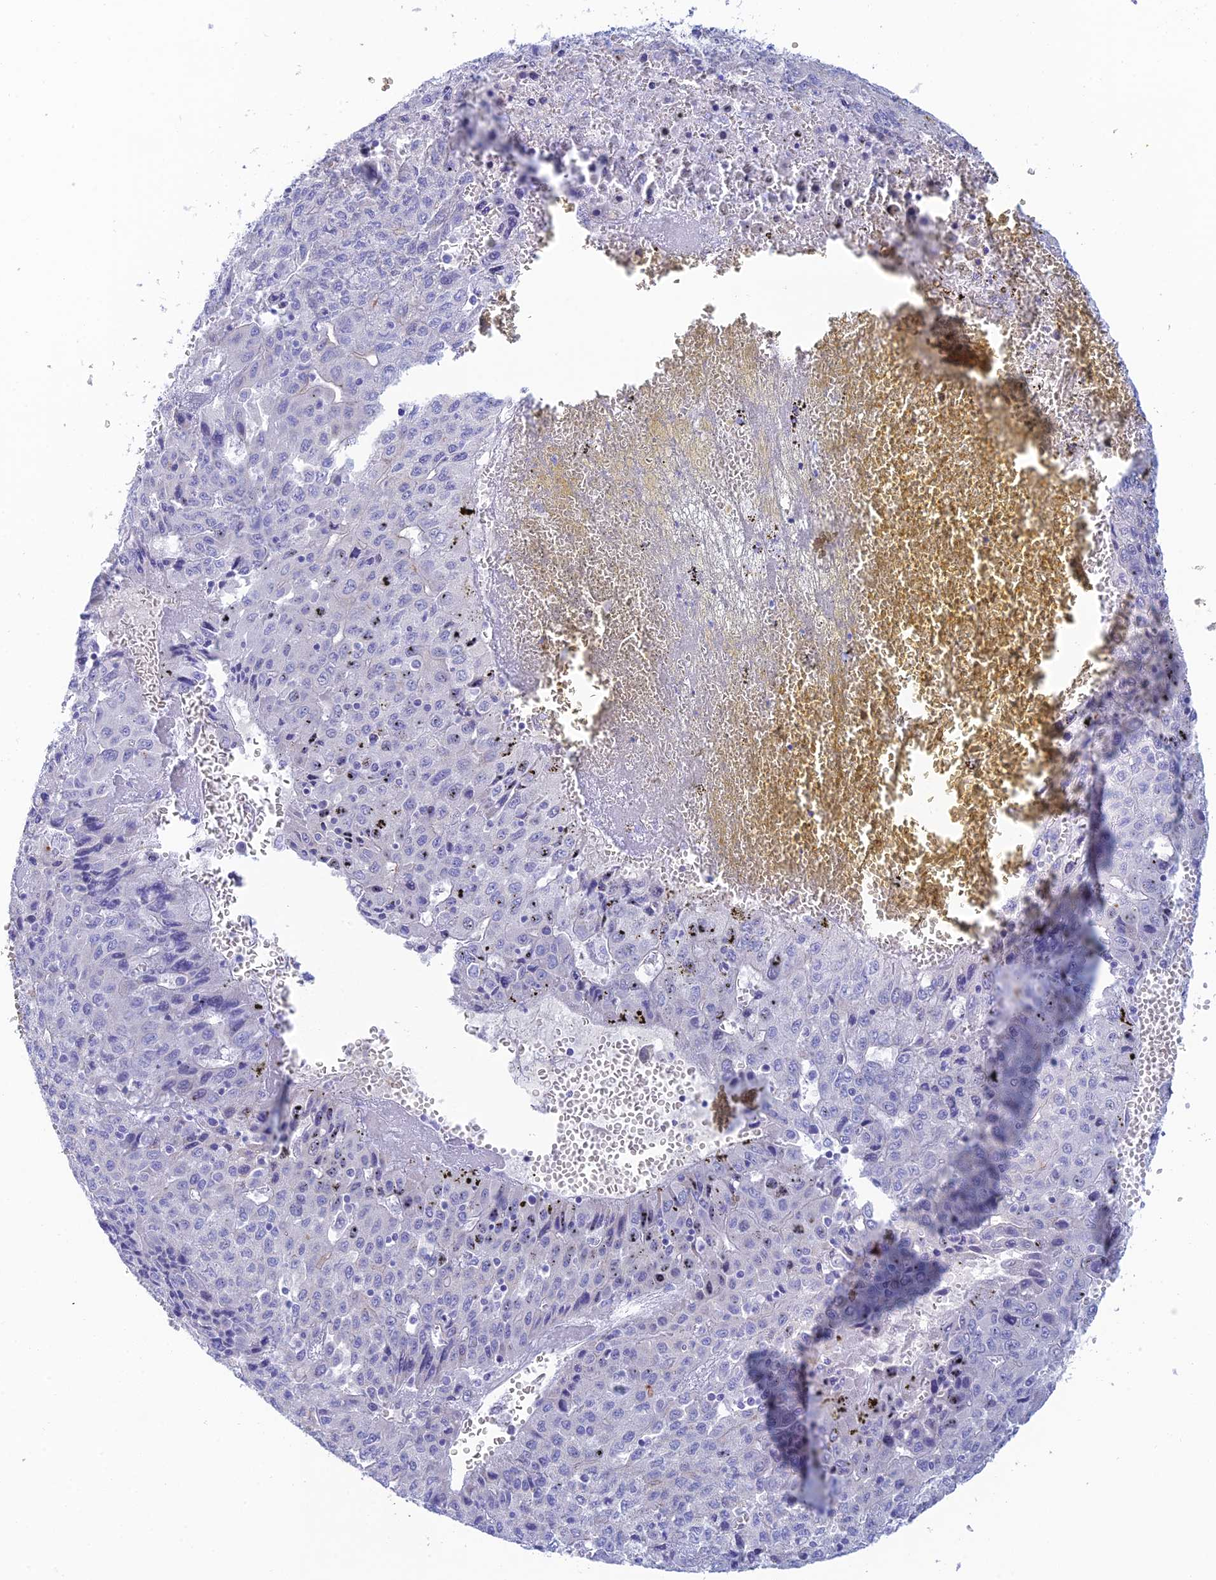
{"staining": {"intensity": "negative", "quantity": "none", "location": "none"}, "tissue": "liver cancer", "cell_type": "Tumor cells", "image_type": "cancer", "snomed": [{"axis": "morphology", "description": "Carcinoma, Hepatocellular, NOS"}, {"axis": "topography", "description": "Liver"}], "caption": "Immunohistochemistry (IHC) micrograph of human liver hepatocellular carcinoma stained for a protein (brown), which demonstrates no positivity in tumor cells.", "gene": "CEP152", "patient": {"sex": "female", "age": 53}}